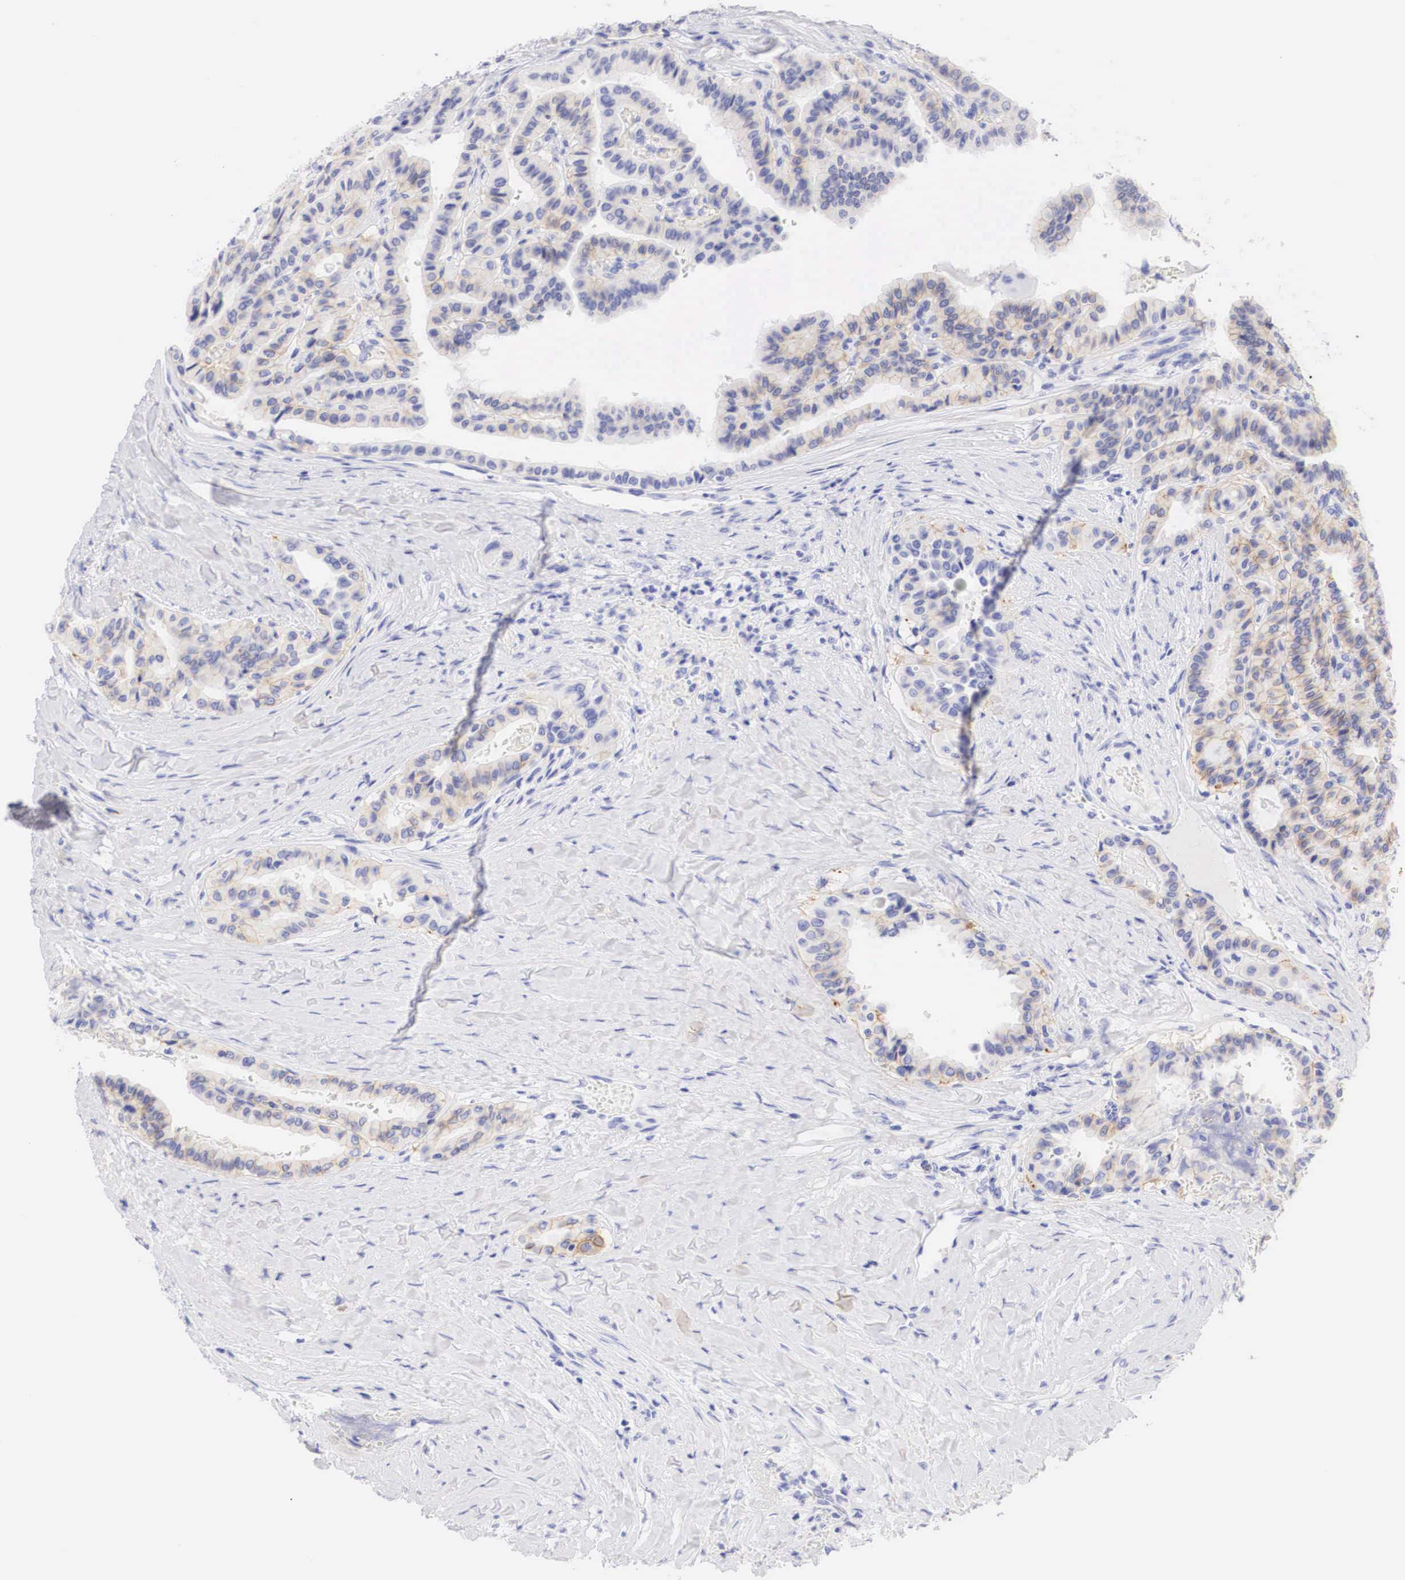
{"staining": {"intensity": "weak", "quantity": "<25%", "location": "cytoplasmic/membranous"}, "tissue": "thyroid cancer", "cell_type": "Tumor cells", "image_type": "cancer", "snomed": [{"axis": "morphology", "description": "Papillary adenocarcinoma, NOS"}, {"axis": "topography", "description": "Thyroid gland"}], "caption": "Human thyroid cancer stained for a protein using immunohistochemistry shows no staining in tumor cells.", "gene": "ERBB2", "patient": {"sex": "male", "age": 87}}